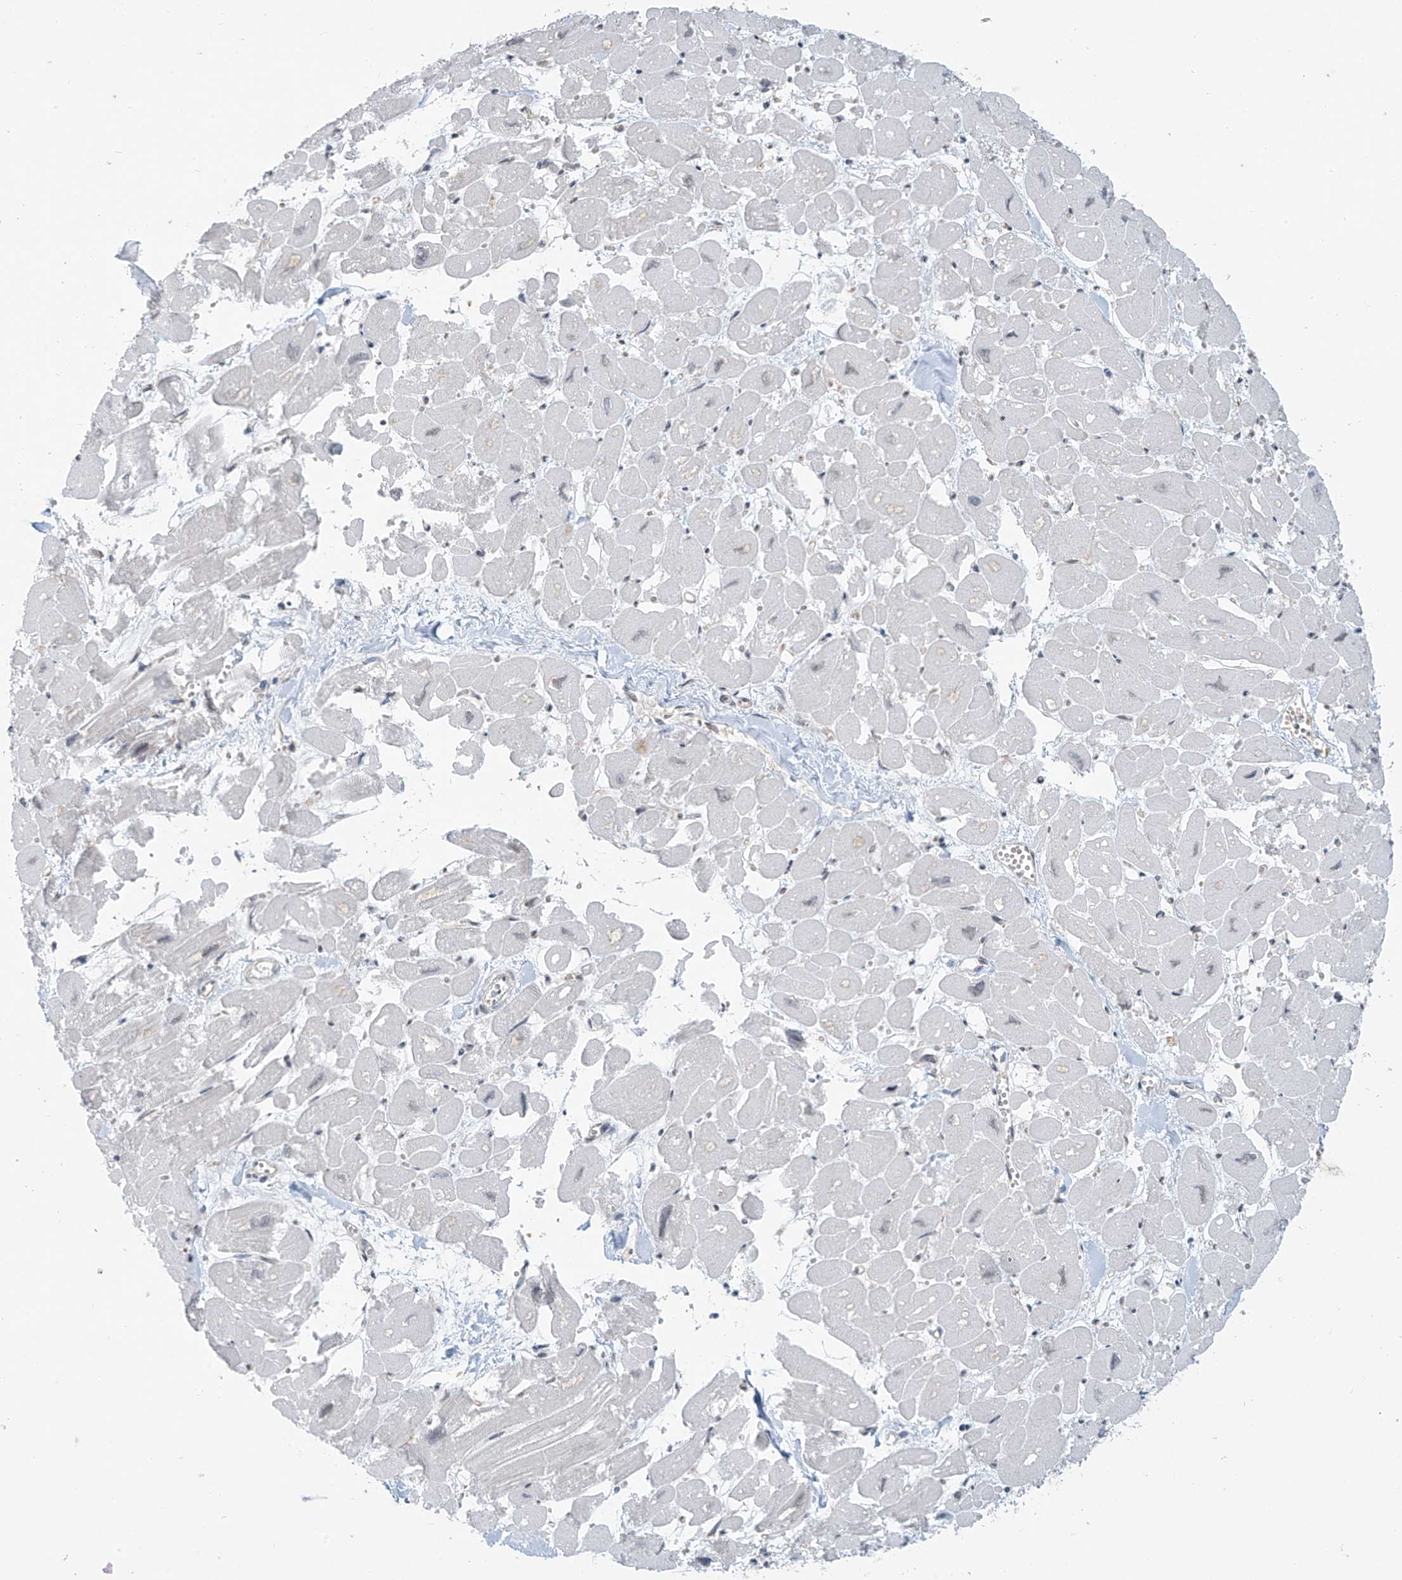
{"staining": {"intensity": "negative", "quantity": "none", "location": "none"}, "tissue": "heart muscle", "cell_type": "Cardiomyocytes", "image_type": "normal", "snomed": [{"axis": "morphology", "description": "Normal tissue, NOS"}, {"axis": "topography", "description": "Heart"}], "caption": "This photomicrograph is of benign heart muscle stained with immunohistochemistry to label a protein in brown with the nuclei are counter-stained blue. There is no expression in cardiomyocytes. Brightfield microscopy of immunohistochemistry stained with DAB (3,3'-diaminobenzidine) (brown) and hematoxylin (blue), captured at high magnification.", "gene": "MCM9", "patient": {"sex": "male", "age": 54}}